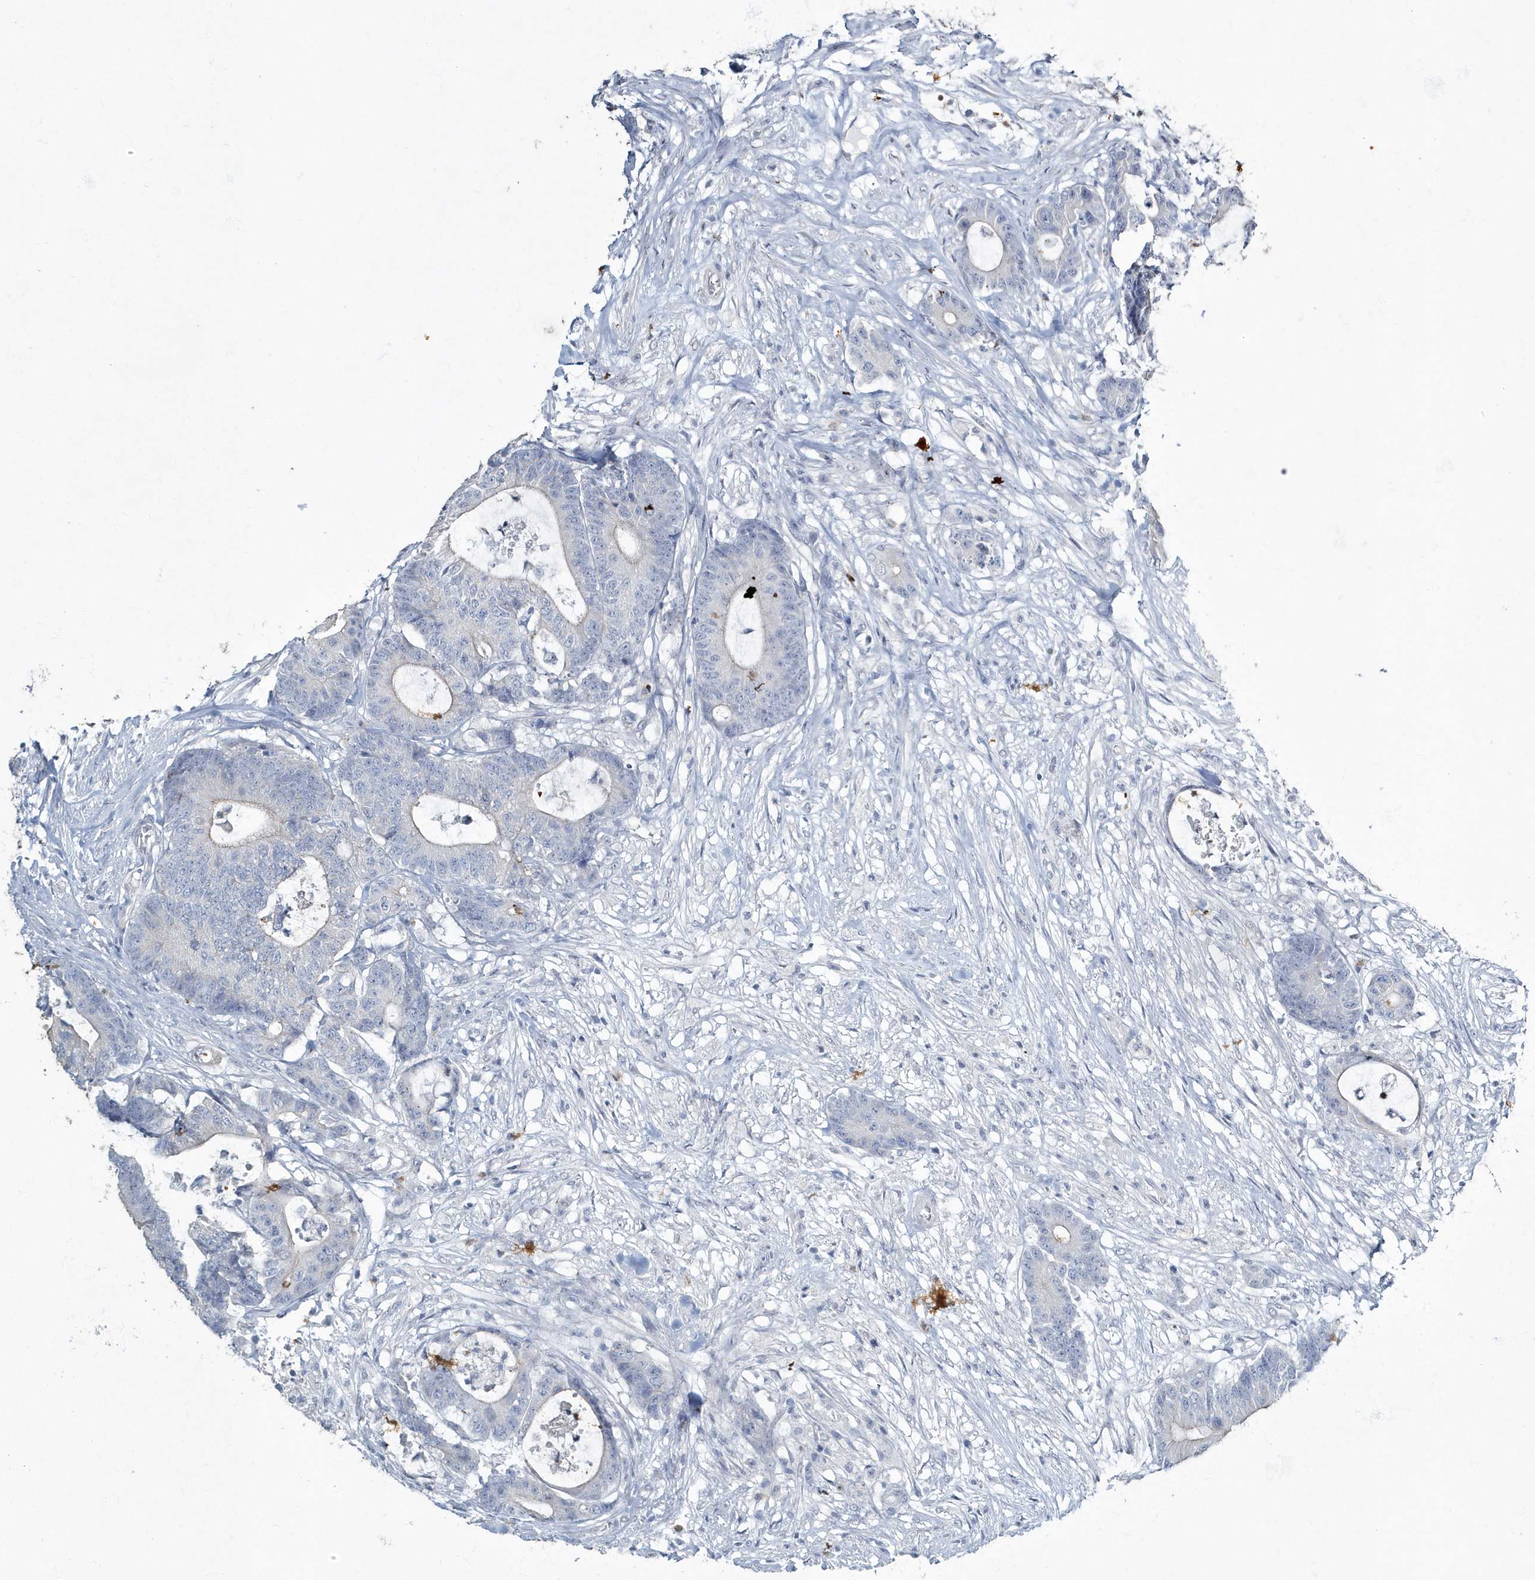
{"staining": {"intensity": "negative", "quantity": "none", "location": "none"}, "tissue": "colorectal cancer", "cell_type": "Tumor cells", "image_type": "cancer", "snomed": [{"axis": "morphology", "description": "Adenocarcinoma, NOS"}, {"axis": "topography", "description": "Colon"}], "caption": "A photomicrograph of colorectal cancer stained for a protein shows no brown staining in tumor cells.", "gene": "MYOT", "patient": {"sex": "female", "age": 84}}